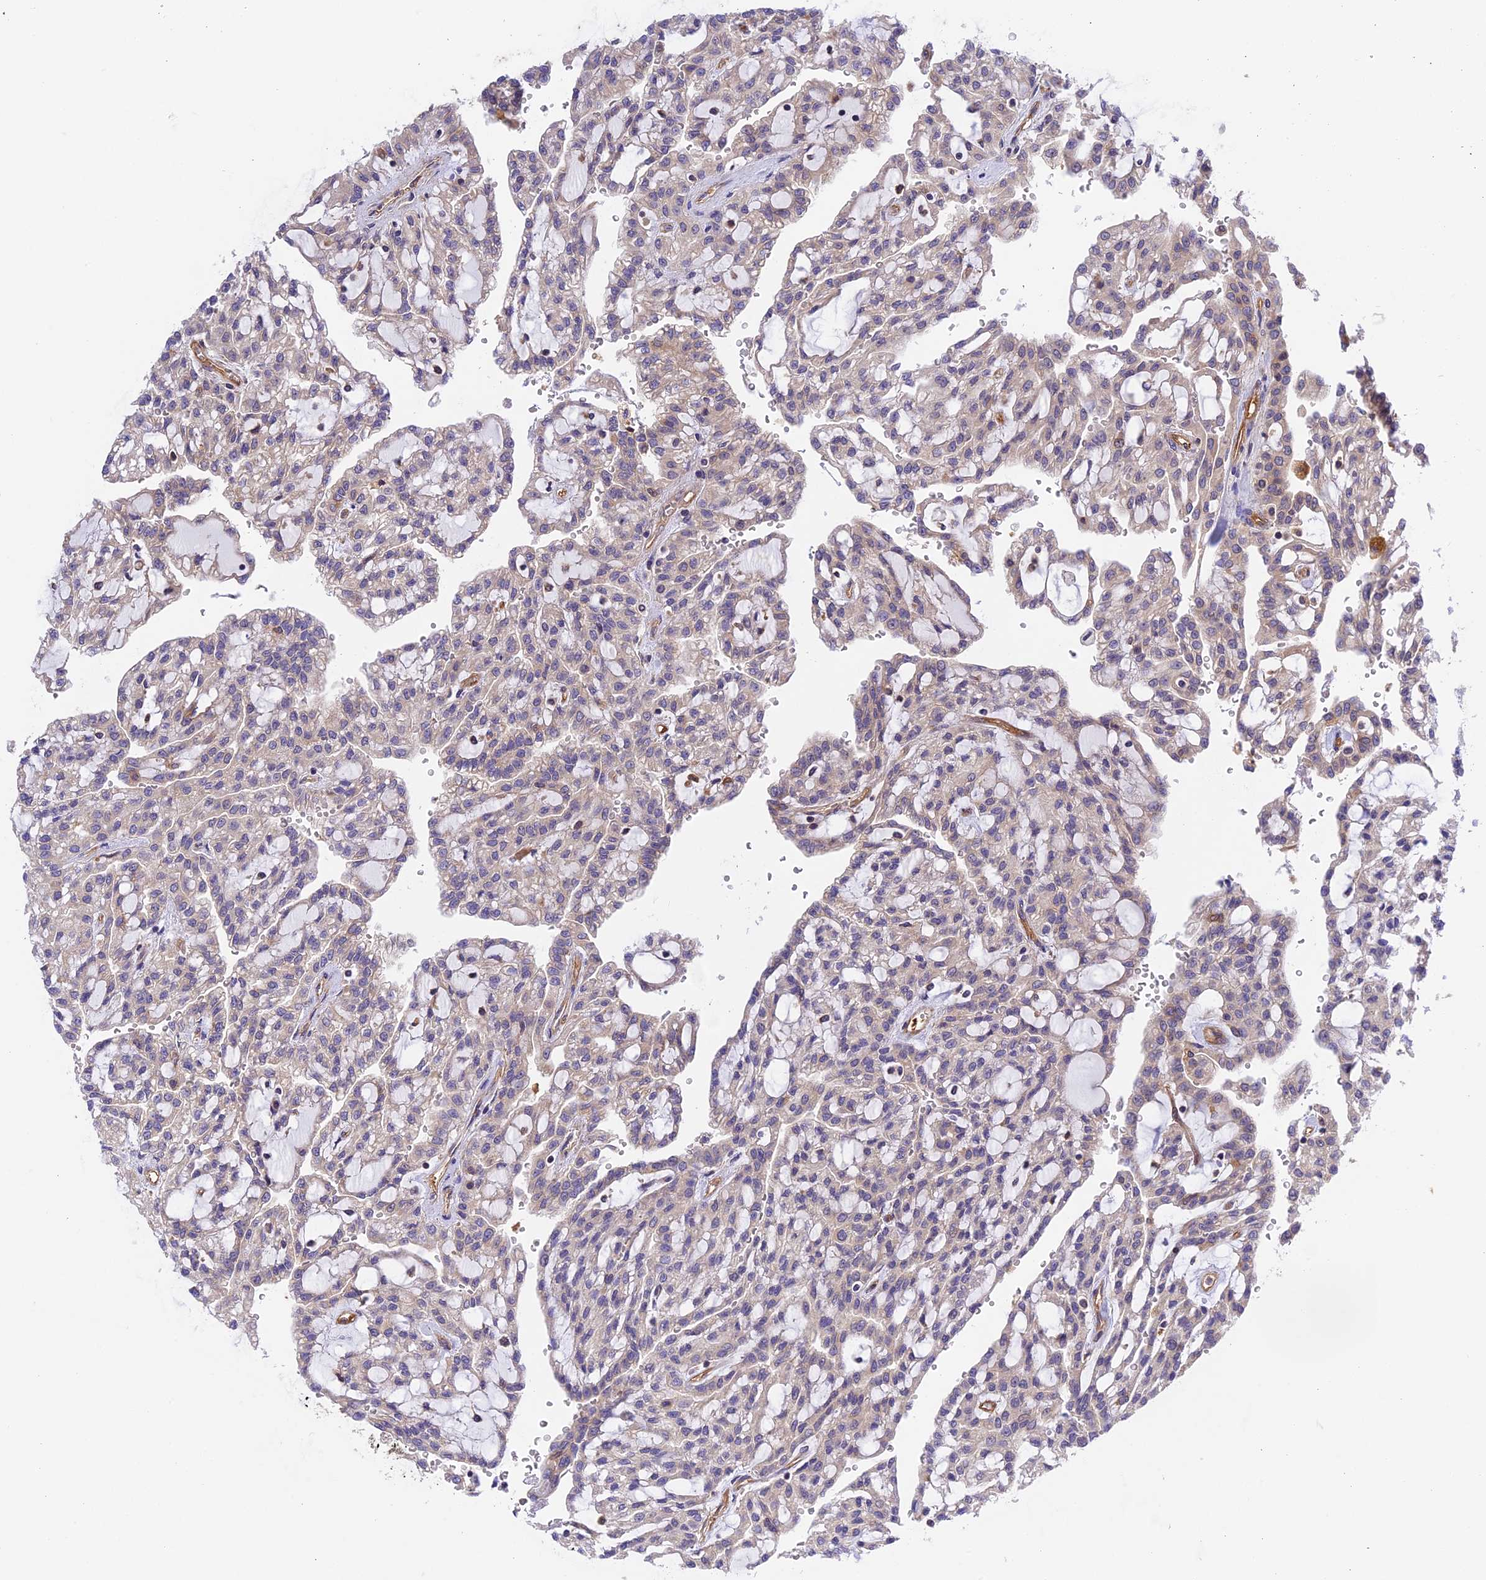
{"staining": {"intensity": "weak", "quantity": "<25%", "location": "cytoplasmic/membranous"}, "tissue": "renal cancer", "cell_type": "Tumor cells", "image_type": "cancer", "snomed": [{"axis": "morphology", "description": "Adenocarcinoma, NOS"}, {"axis": "topography", "description": "Kidney"}], "caption": "Histopathology image shows no significant protein expression in tumor cells of renal cancer.", "gene": "C5orf22", "patient": {"sex": "male", "age": 63}}